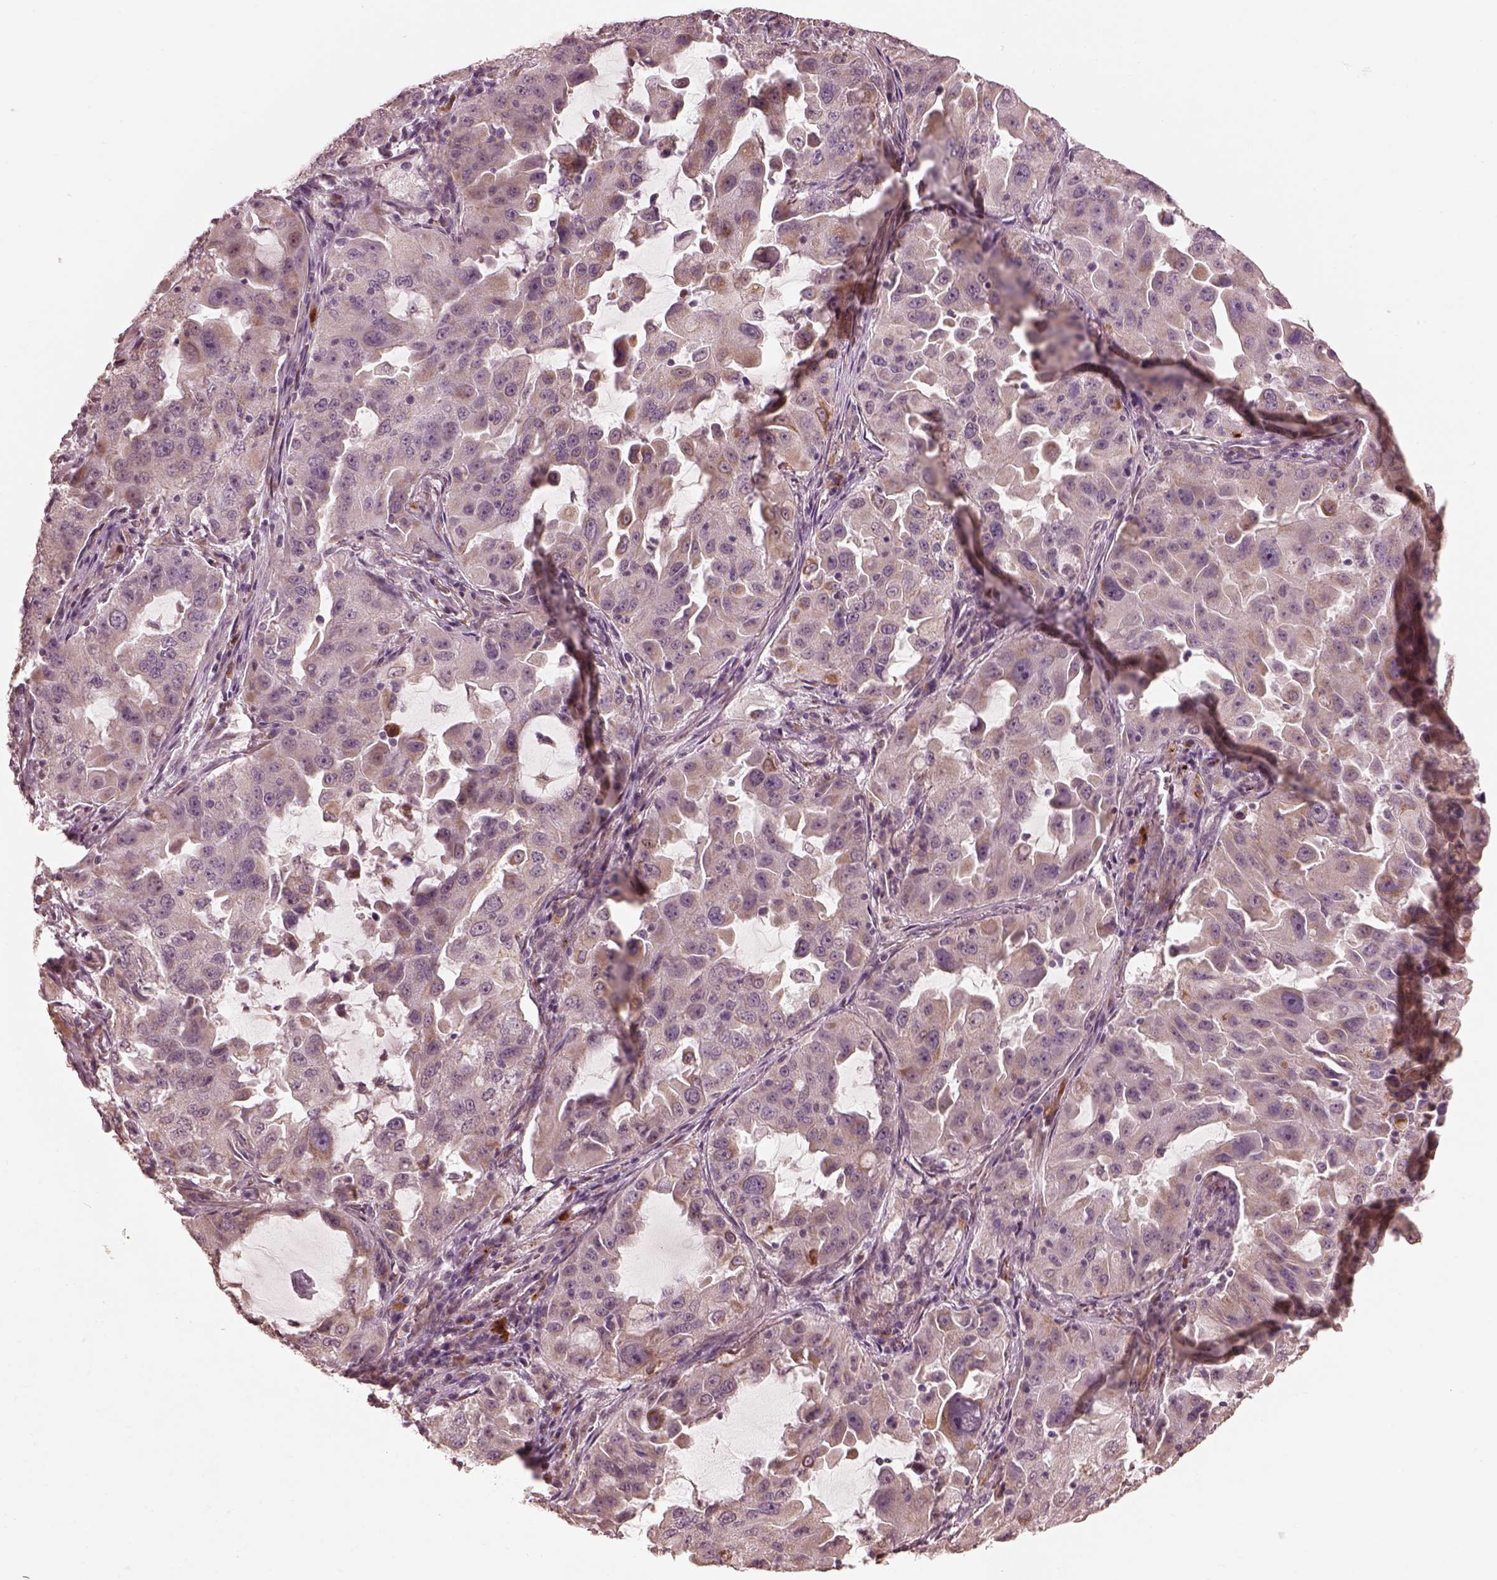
{"staining": {"intensity": "weak", "quantity": "<25%", "location": "cytoplasmic/membranous"}, "tissue": "lung cancer", "cell_type": "Tumor cells", "image_type": "cancer", "snomed": [{"axis": "morphology", "description": "Adenocarcinoma, NOS"}, {"axis": "topography", "description": "Lung"}], "caption": "Immunohistochemistry (IHC) of human adenocarcinoma (lung) reveals no positivity in tumor cells.", "gene": "SLC25A46", "patient": {"sex": "female", "age": 61}}